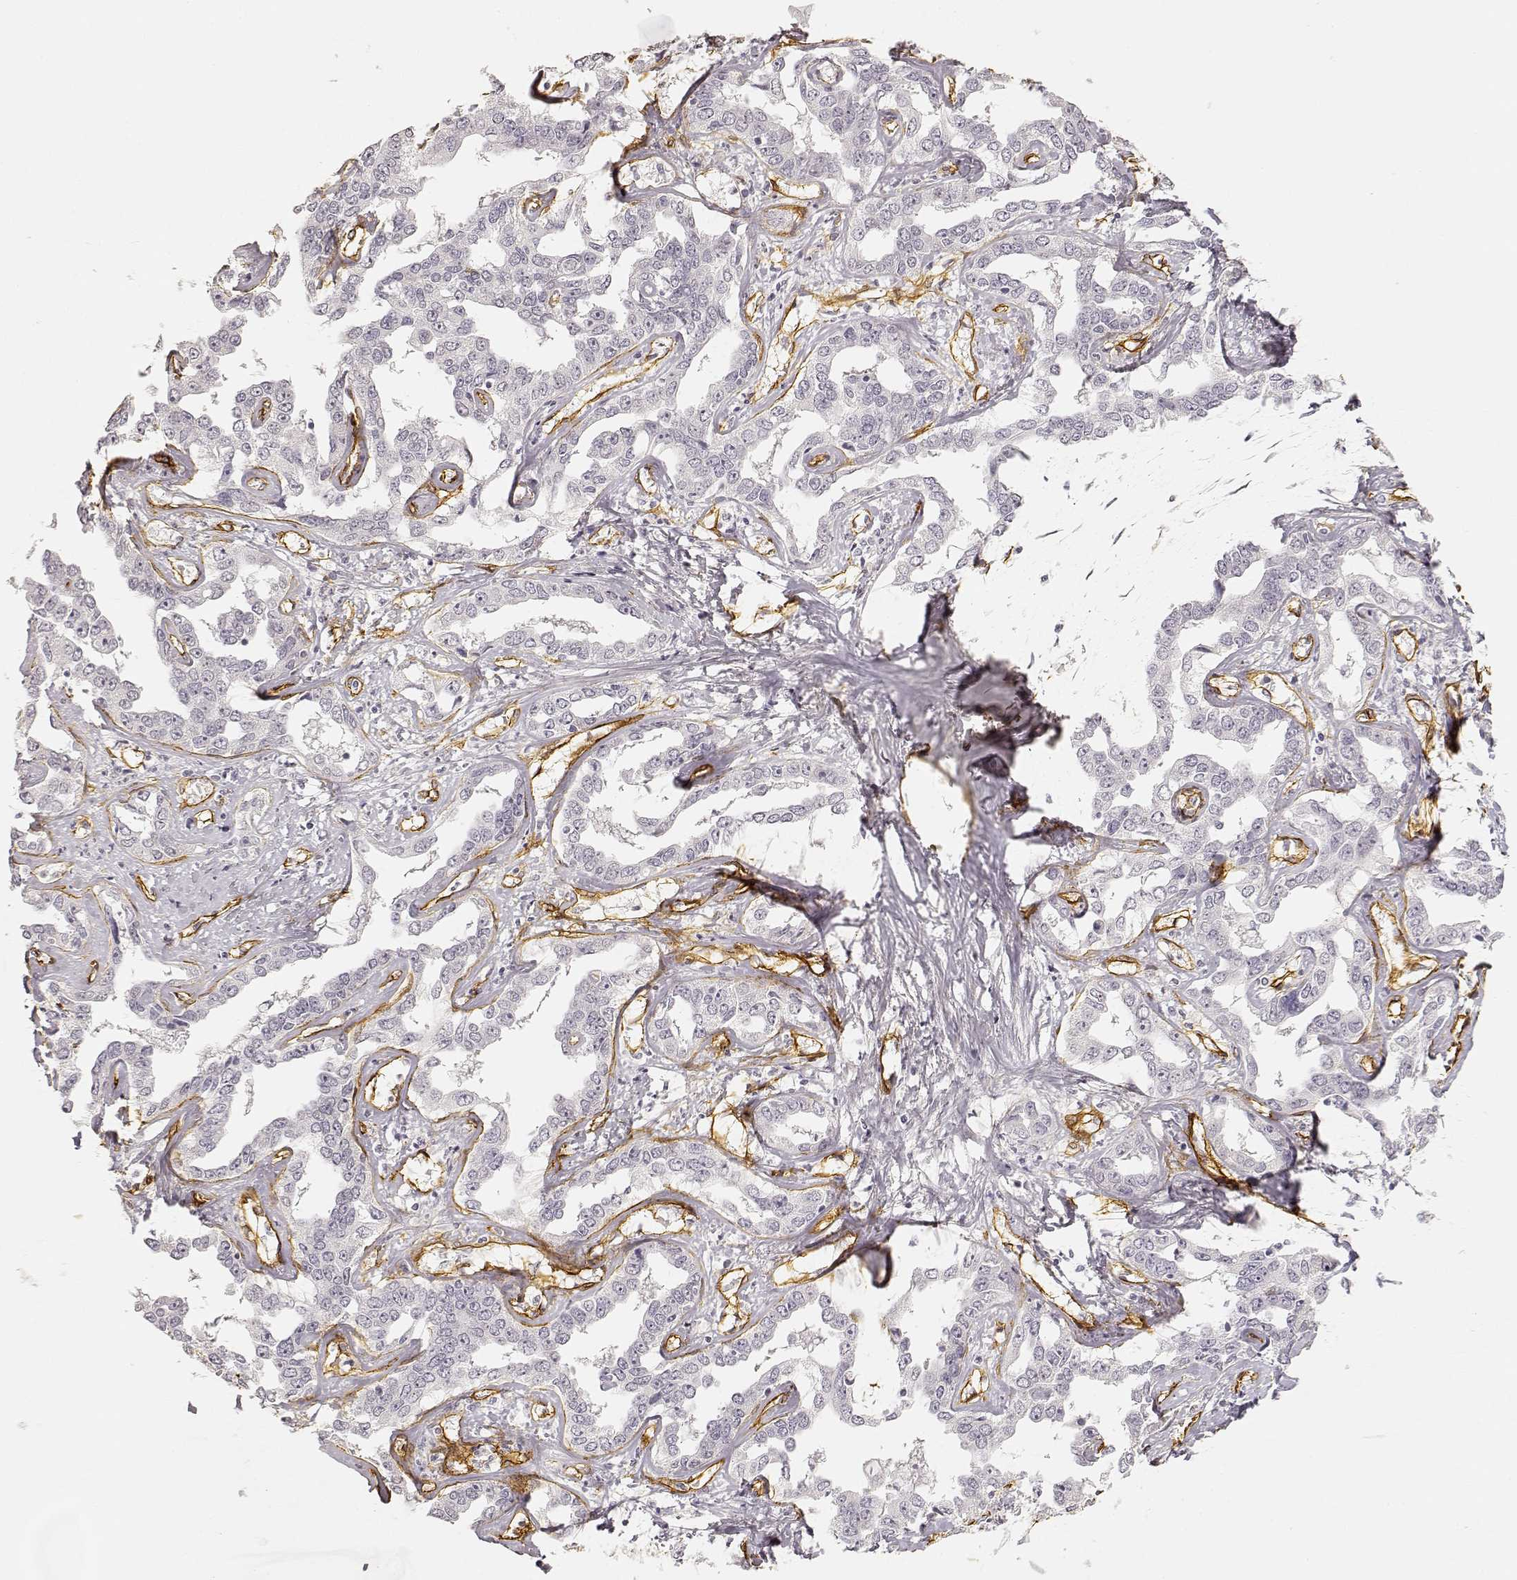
{"staining": {"intensity": "negative", "quantity": "none", "location": "none"}, "tissue": "liver cancer", "cell_type": "Tumor cells", "image_type": "cancer", "snomed": [{"axis": "morphology", "description": "Cholangiocarcinoma"}, {"axis": "topography", "description": "Liver"}], "caption": "Tumor cells are negative for protein expression in human liver cancer.", "gene": "LAMA4", "patient": {"sex": "male", "age": 59}}